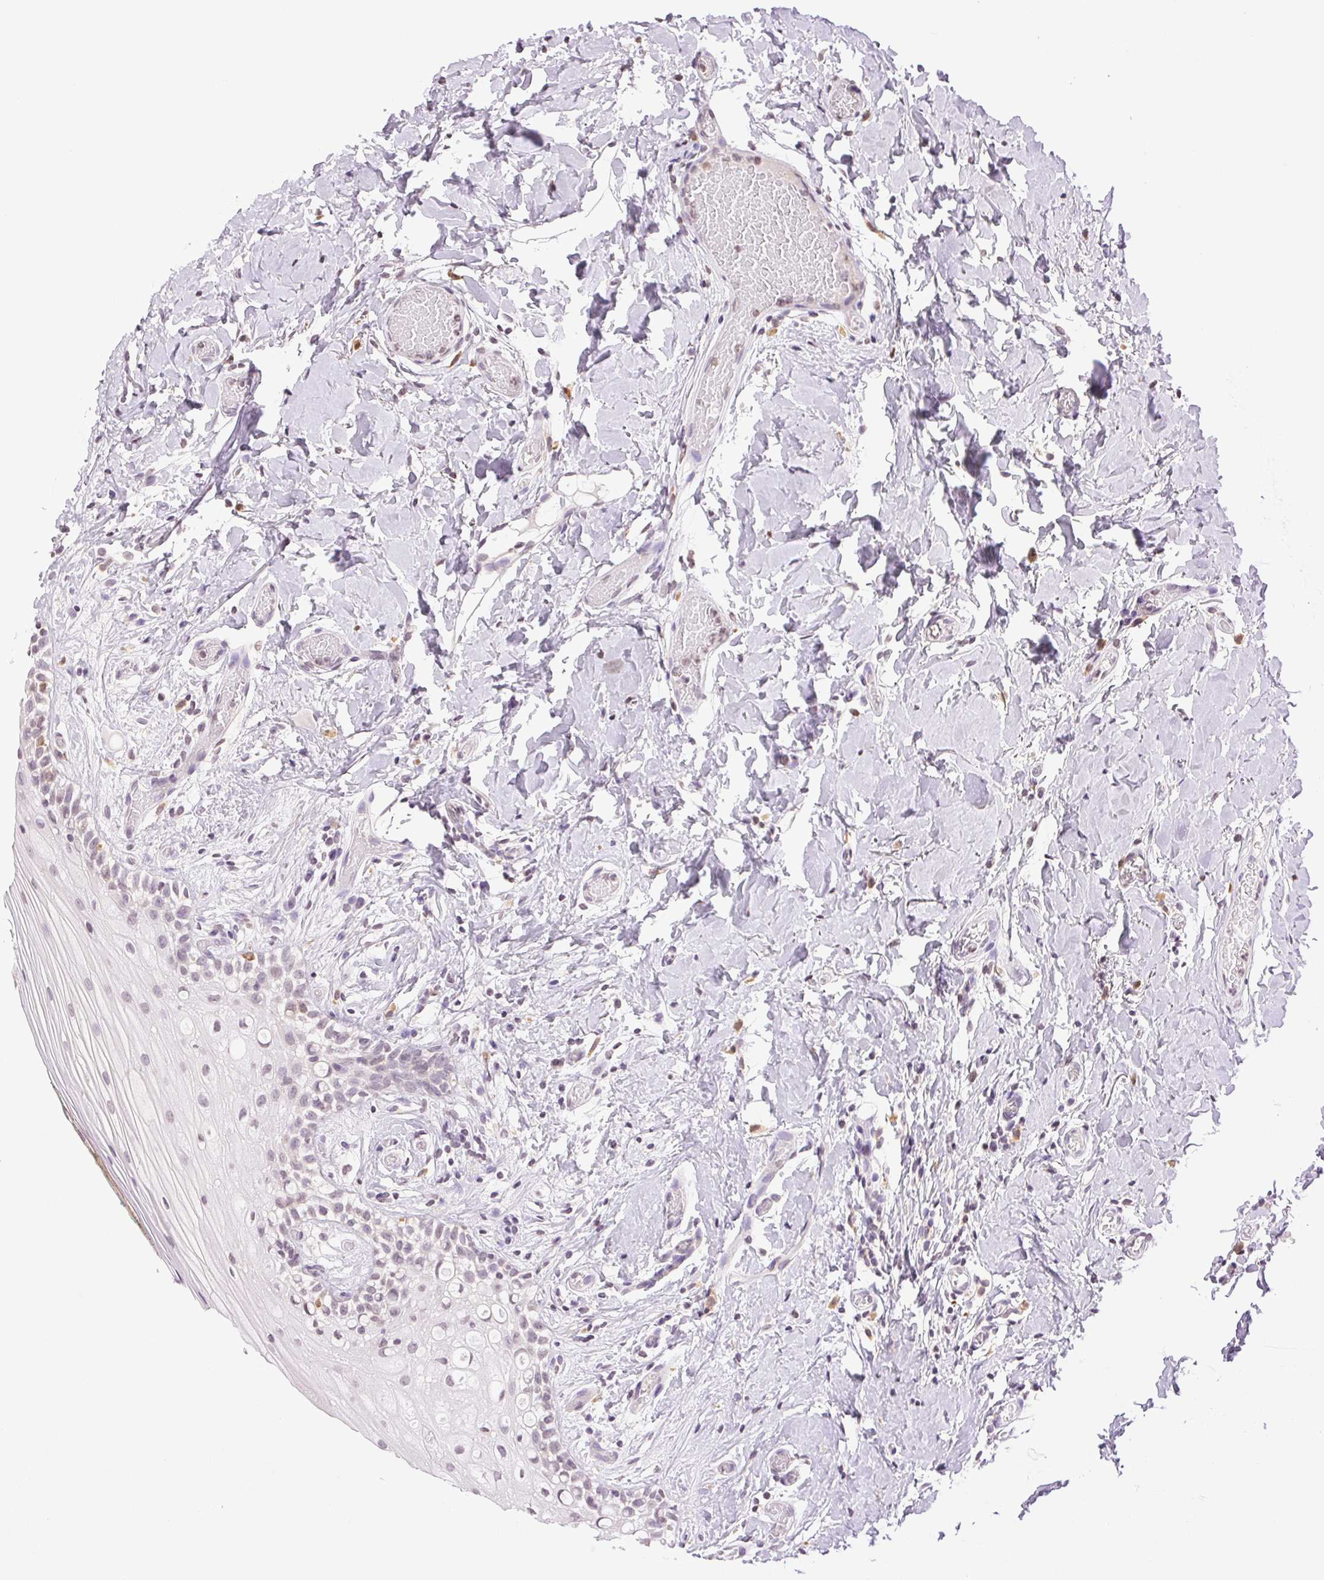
{"staining": {"intensity": "weak", "quantity": "<25%", "location": "nuclear"}, "tissue": "oral mucosa", "cell_type": "Squamous epithelial cells", "image_type": "normal", "snomed": [{"axis": "morphology", "description": "Normal tissue, NOS"}, {"axis": "topography", "description": "Oral tissue"}], "caption": "IHC image of unremarkable oral mucosa: human oral mucosa stained with DAB (3,3'-diaminobenzidine) reveals no significant protein expression in squamous epithelial cells.", "gene": "TNNT3", "patient": {"sex": "female", "age": 83}}